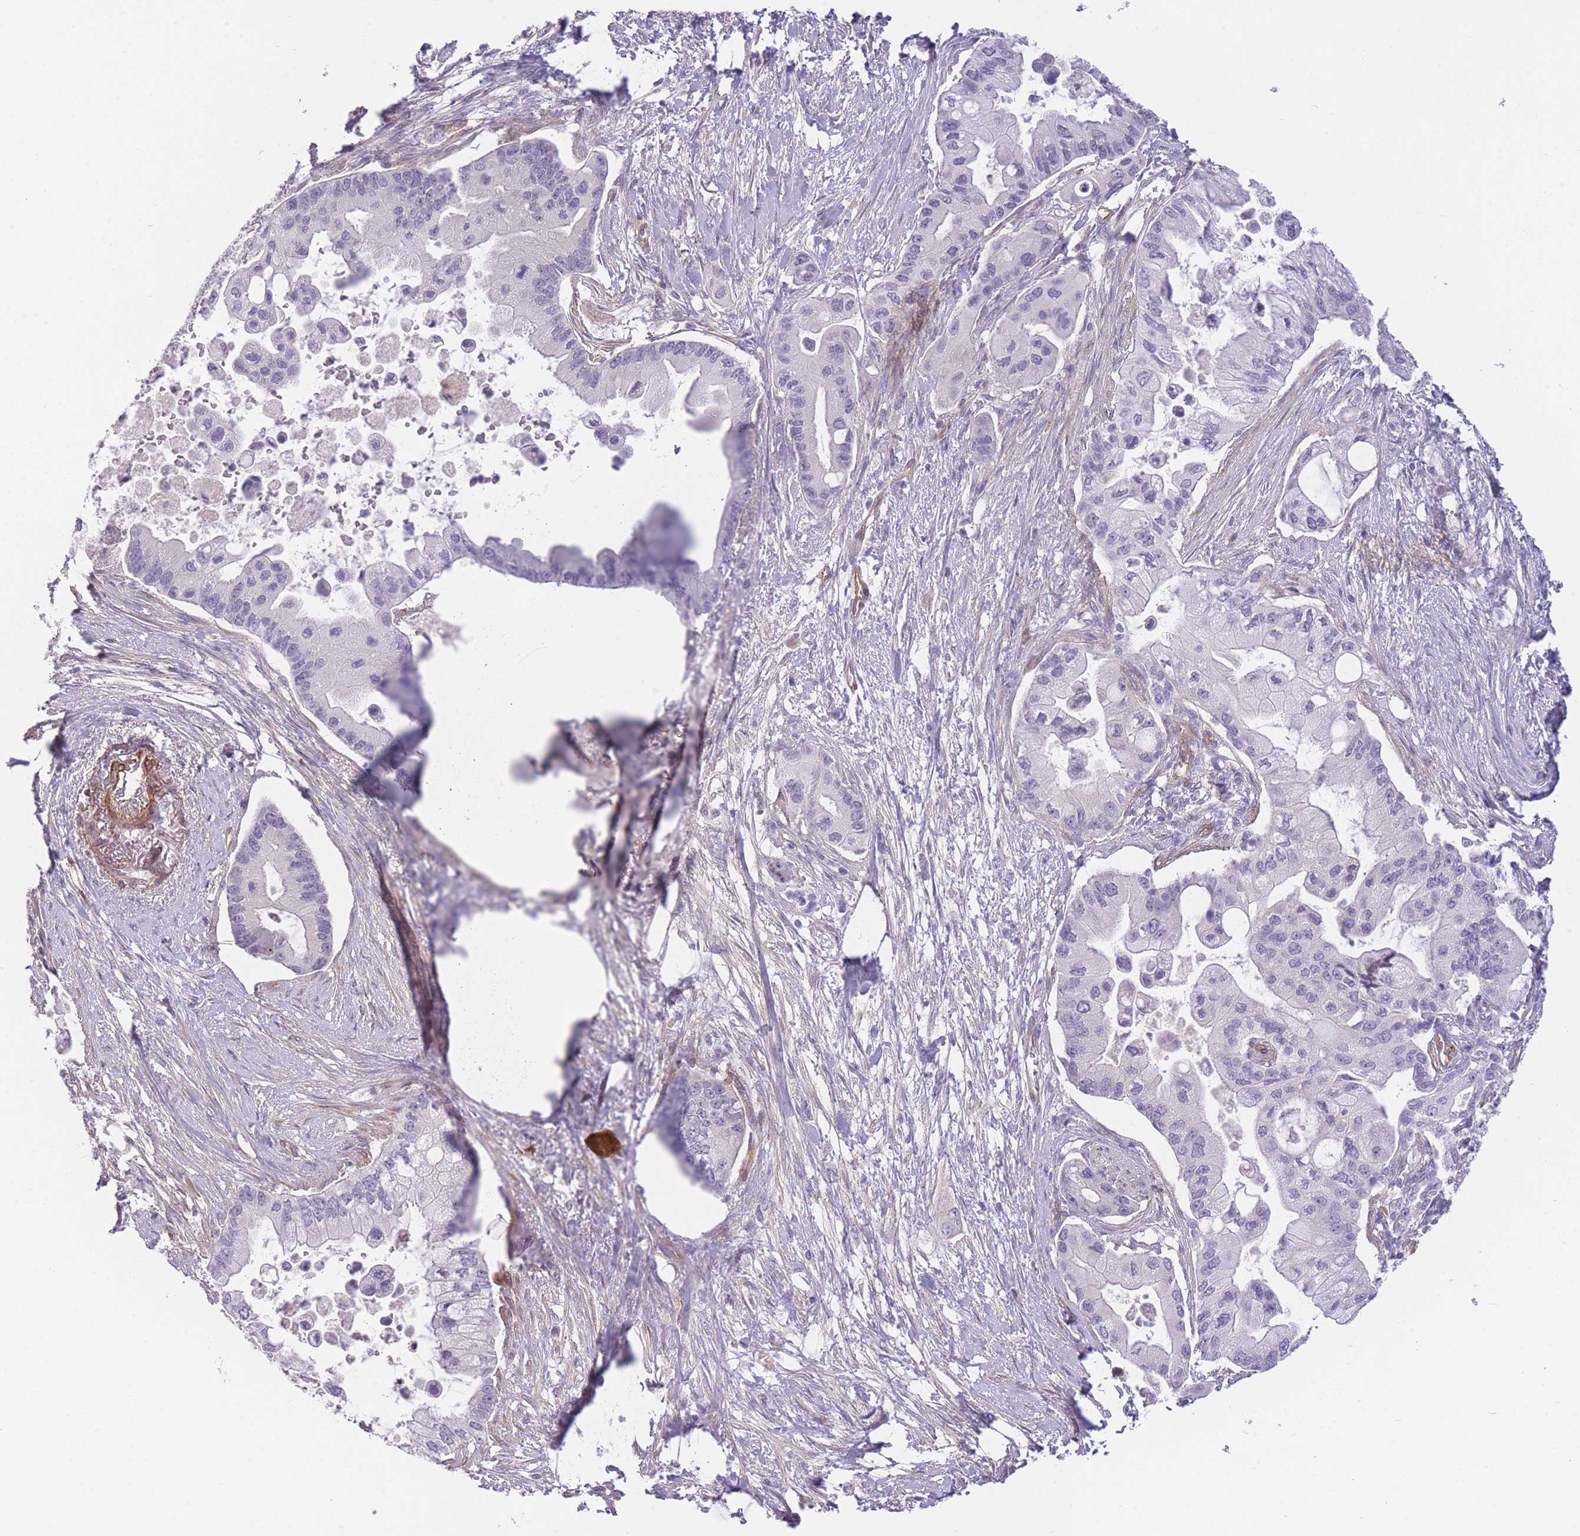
{"staining": {"intensity": "negative", "quantity": "none", "location": "none"}, "tissue": "pancreatic cancer", "cell_type": "Tumor cells", "image_type": "cancer", "snomed": [{"axis": "morphology", "description": "Adenocarcinoma, NOS"}, {"axis": "topography", "description": "Pancreas"}], "caption": "High power microscopy image of an immunohistochemistry photomicrograph of pancreatic adenocarcinoma, revealing no significant expression in tumor cells.", "gene": "SLC7A6", "patient": {"sex": "male", "age": 57}}